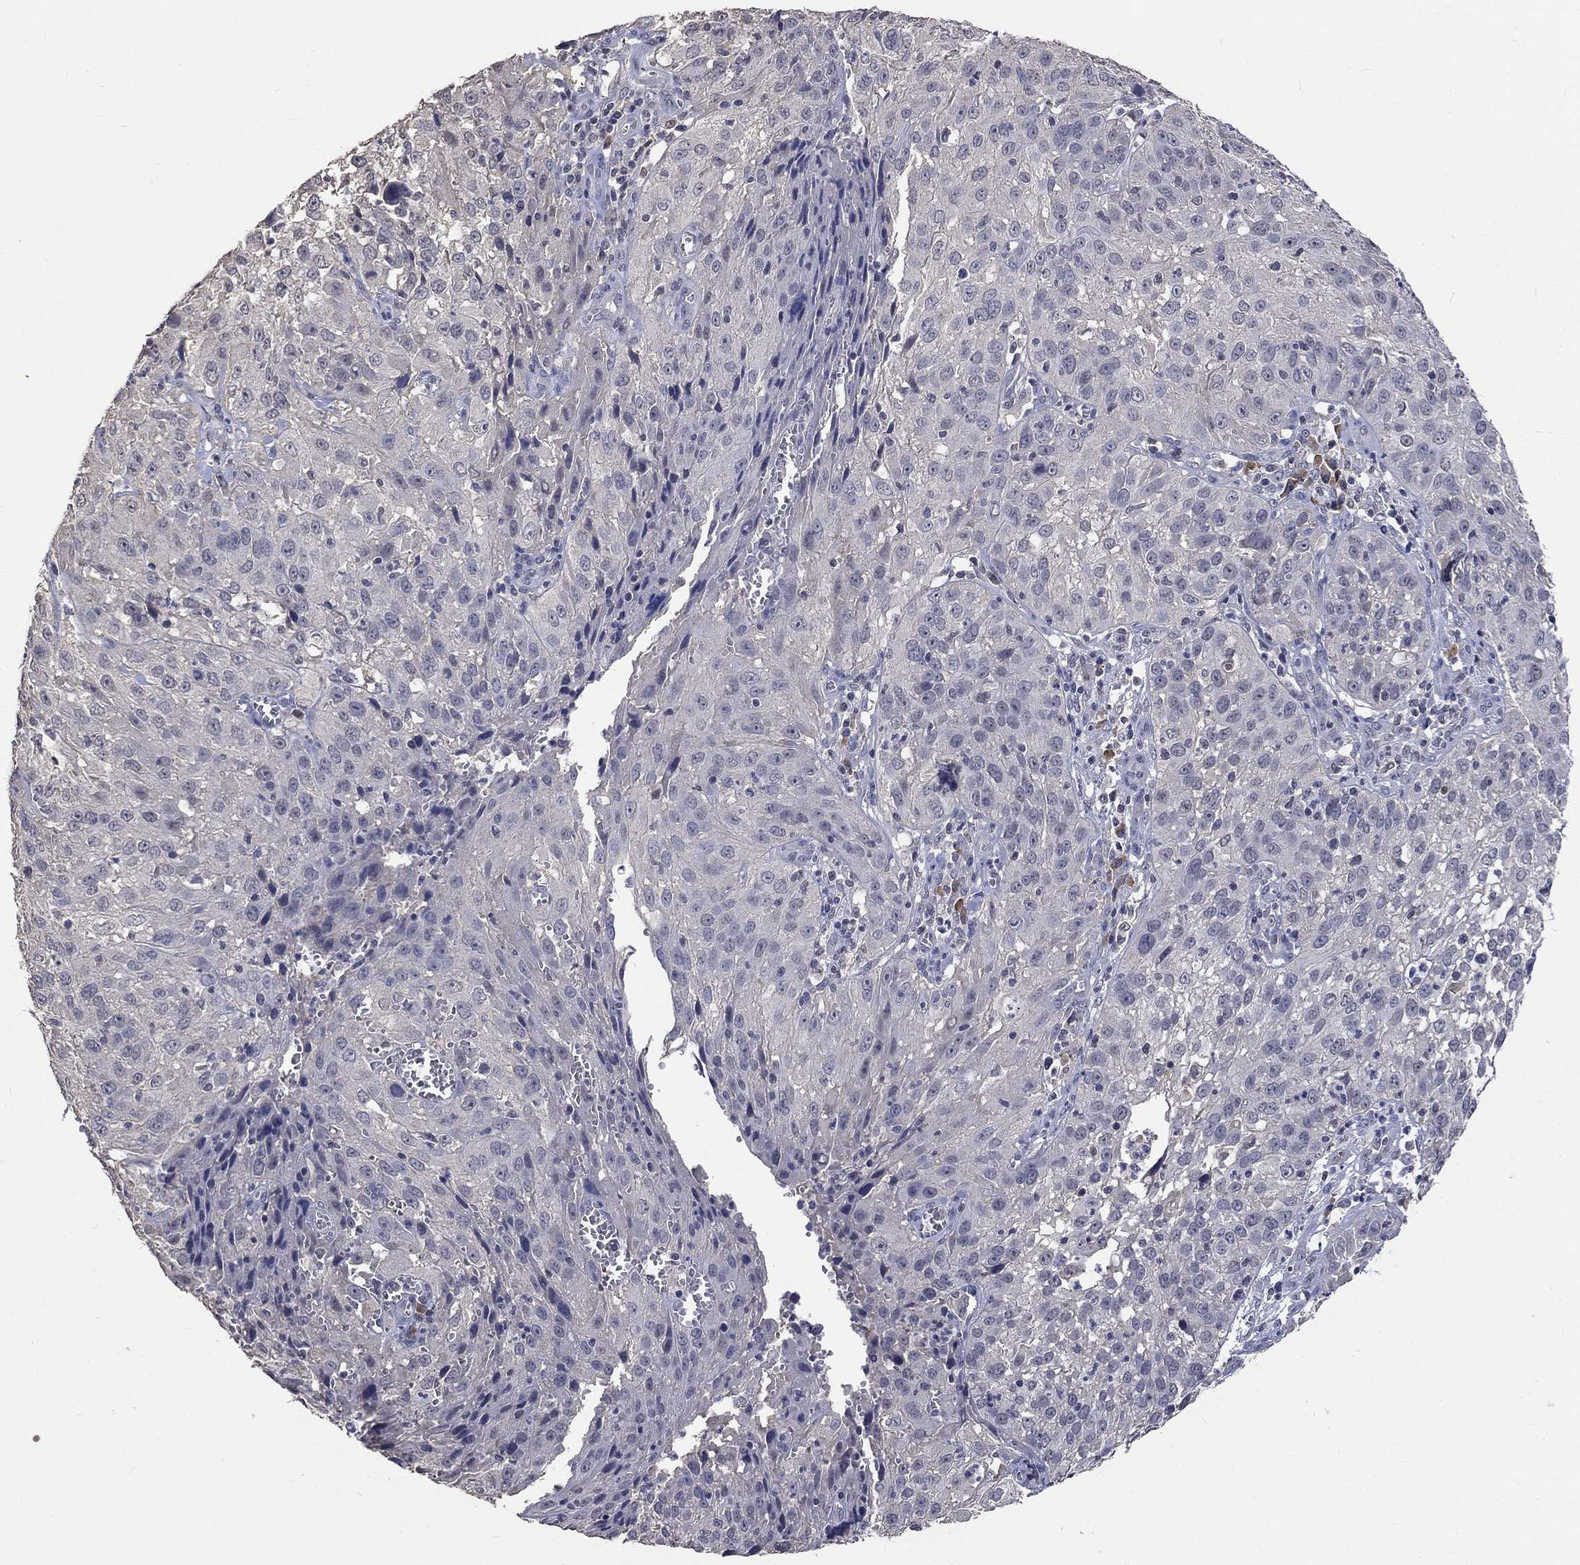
{"staining": {"intensity": "negative", "quantity": "none", "location": "none"}, "tissue": "cervical cancer", "cell_type": "Tumor cells", "image_type": "cancer", "snomed": [{"axis": "morphology", "description": "Squamous cell carcinoma, NOS"}, {"axis": "topography", "description": "Cervix"}], "caption": "IHC image of neoplastic tissue: squamous cell carcinoma (cervical) stained with DAB (3,3'-diaminobenzidine) shows no significant protein expression in tumor cells.", "gene": "ZBTB18", "patient": {"sex": "female", "age": 32}}